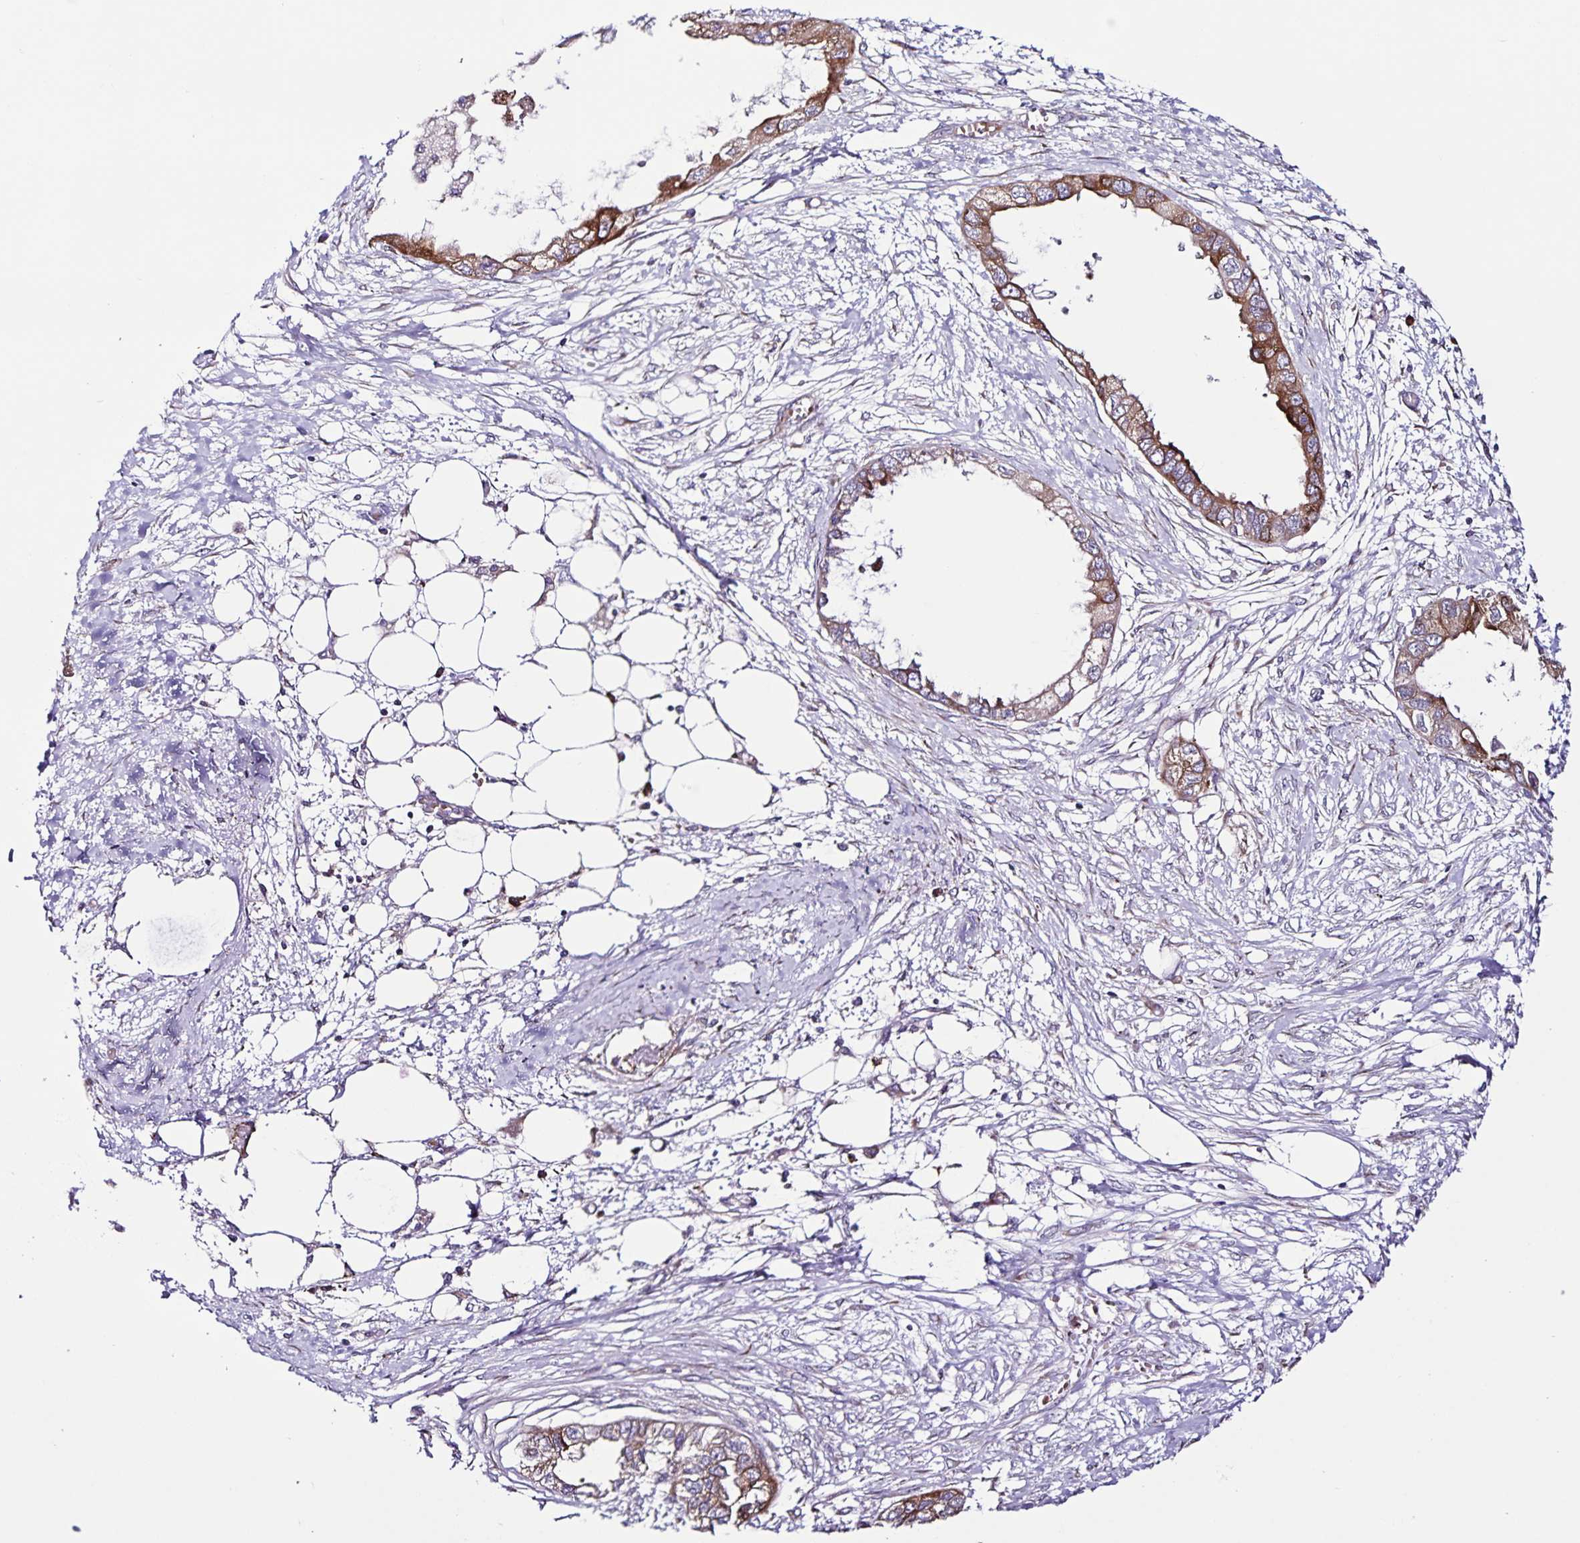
{"staining": {"intensity": "moderate", "quantity": "<25%", "location": "cytoplasmic/membranous"}, "tissue": "endometrial cancer", "cell_type": "Tumor cells", "image_type": "cancer", "snomed": [{"axis": "morphology", "description": "Adenocarcinoma, NOS"}, {"axis": "morphology", "description": "Adenocarcinoma, metastatic, NOS"}, {"axis": "topography", "description": "Adipose tissue"}, {"axis": "topography", "description": "Endometrium"}], "caption": "Protein expression analysis of endometrial cancer demonstrates moderate cytoplasmic/membranous staining in approximately <25% of tumor cells.", "gene": "OSBPL5", "patient": {"sex": "female", "age": 67}}